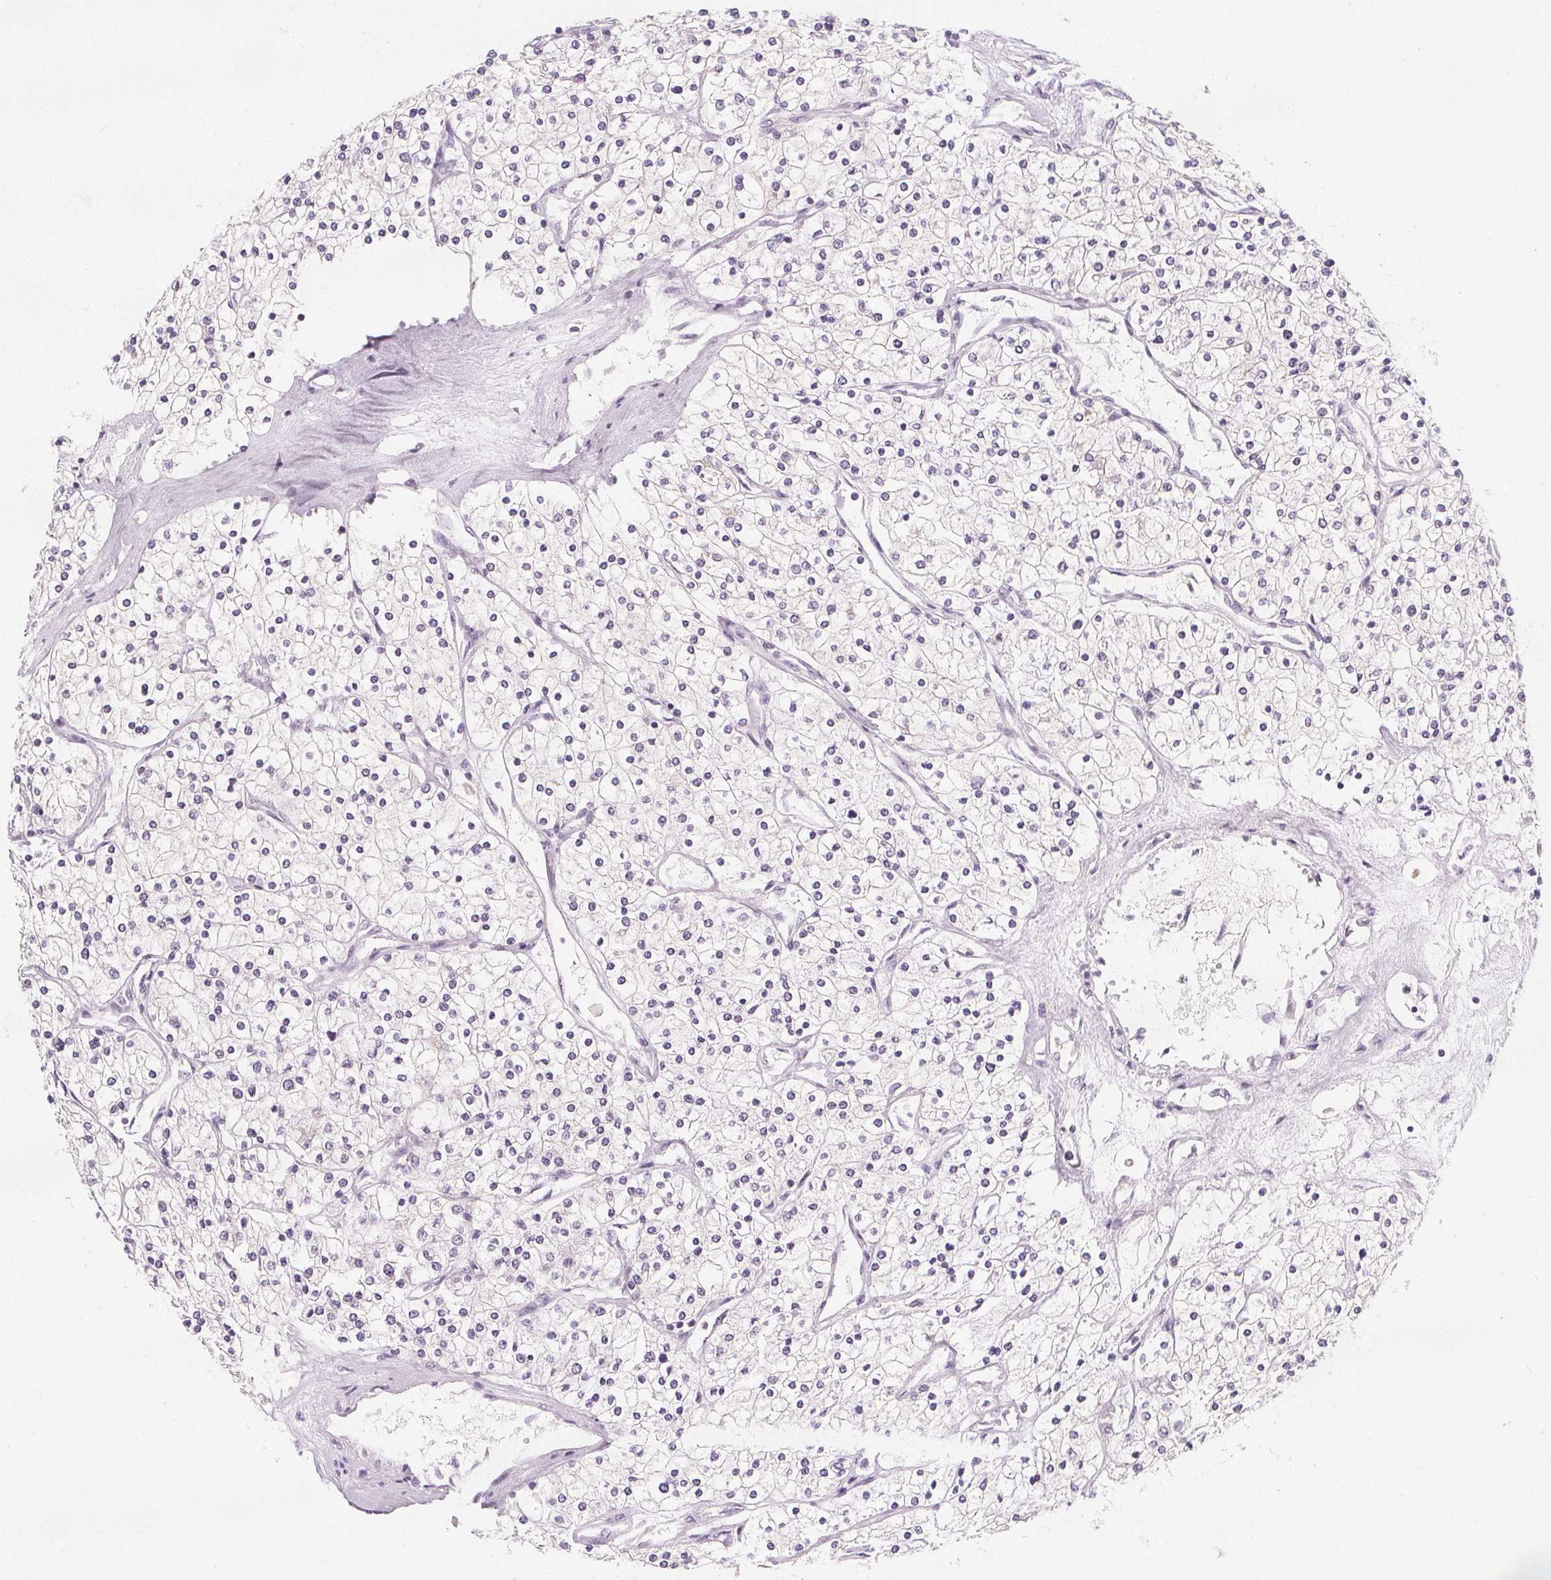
{"staining": {"intensity": "negative", "quantity": "none", "location": "none"}, "tissue": "renal cancer", "cell_type": "Tumor cells", "image_type": "cancer", "snomed": [{"axis": "morphology", "description": "Adenocarcinoma, NOS"}, {"axis": "topography", "description": "Kidney"}], "caption": "DAB immunohistochemical staining of human renal cancer displays no significant positivity in tumor cells.", "gene": "UGP2", "patient": {"sex": "male", "age": 80}}